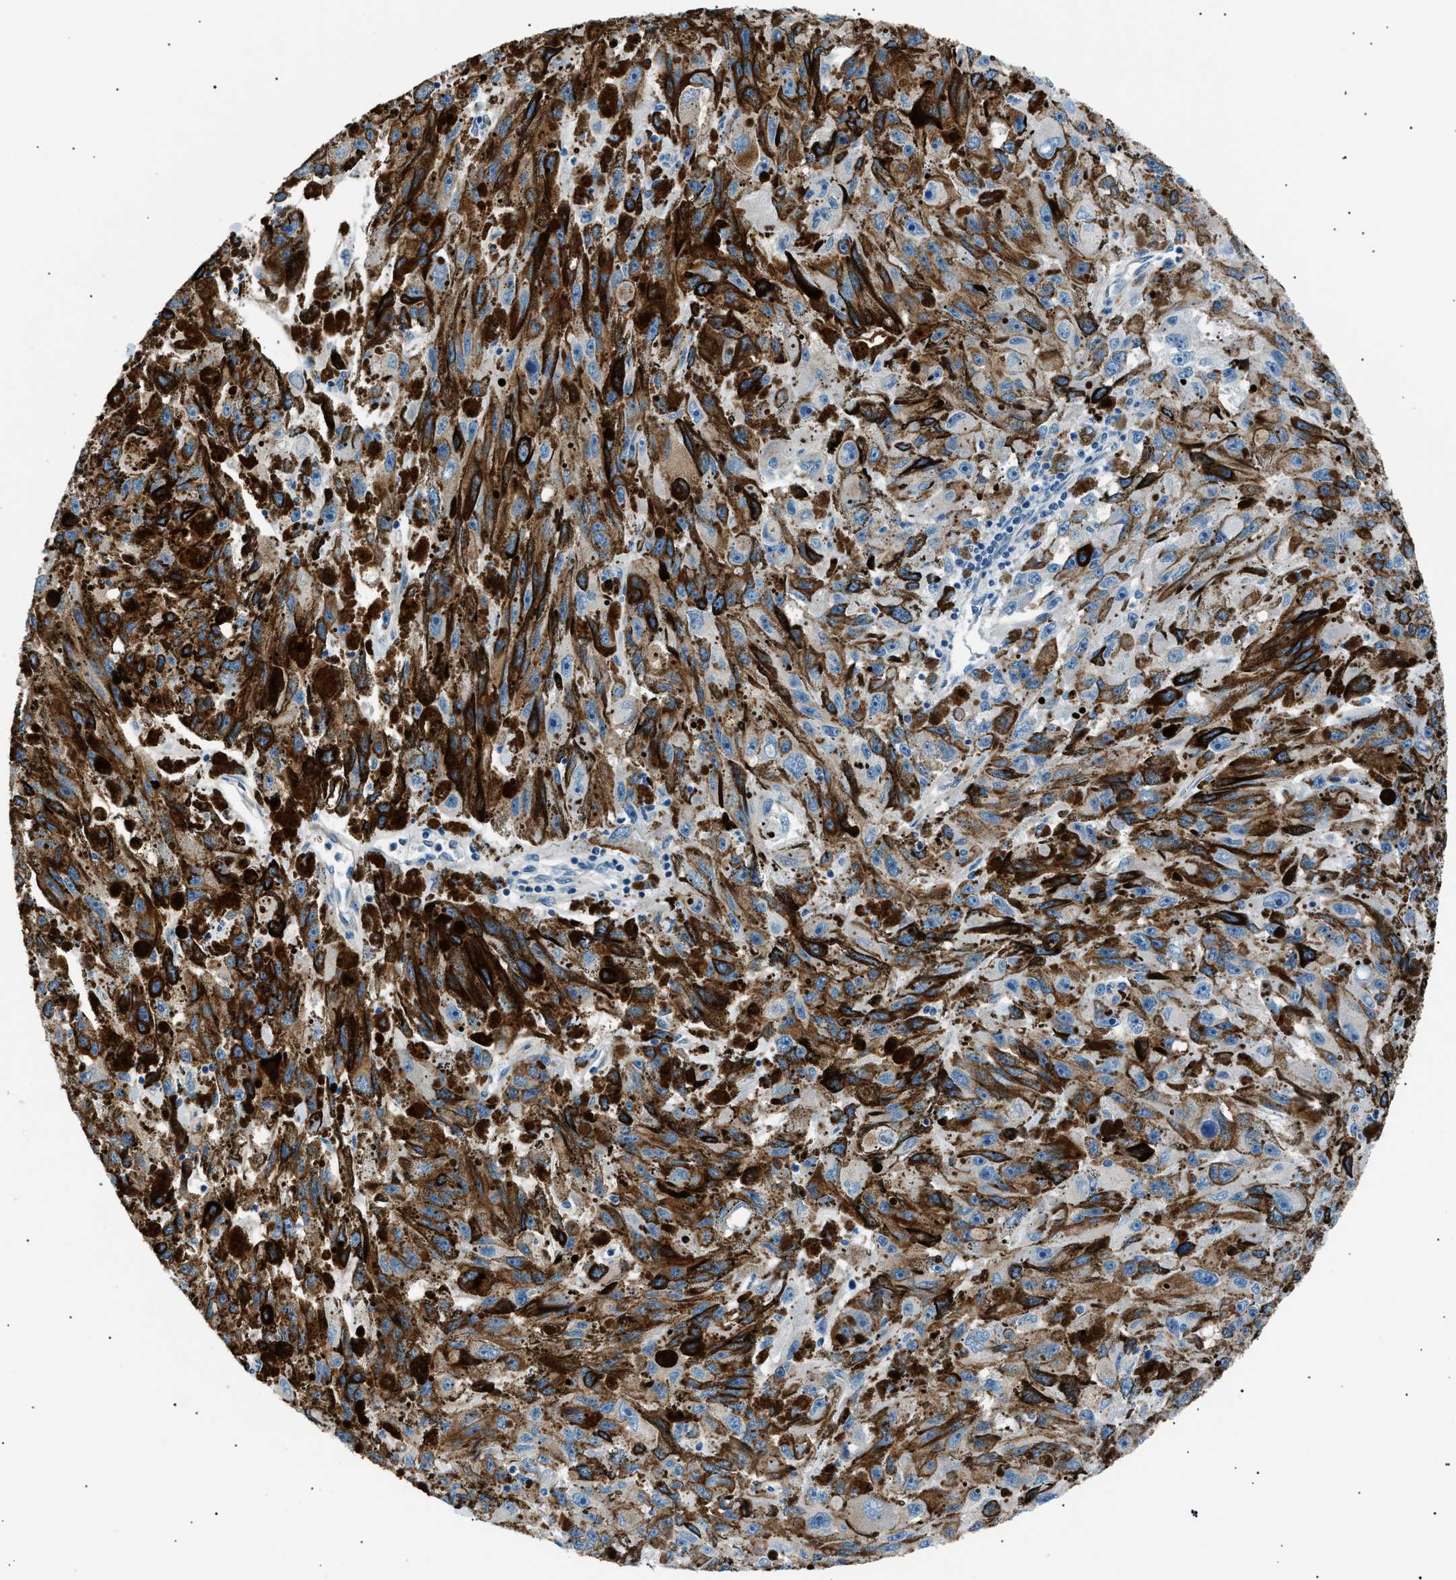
{"staining": {"intensity": "negative", "quantity": "none", "location": "none"}, "tissue": "melanoma", "cell_type": "Tumor cells", "image_type": "cancer", "snomed": [{"axis": "morphology", "description": "Malignant melanoma, NOS"}, {"axis": "topography", "description": "Skin"}], "caption": "Malignant melanoma stained for a protein using IHC exhibits no expression tumor cells.", "gene": "LRRC37B", "patient": {"sex": "female", "age": 104}}